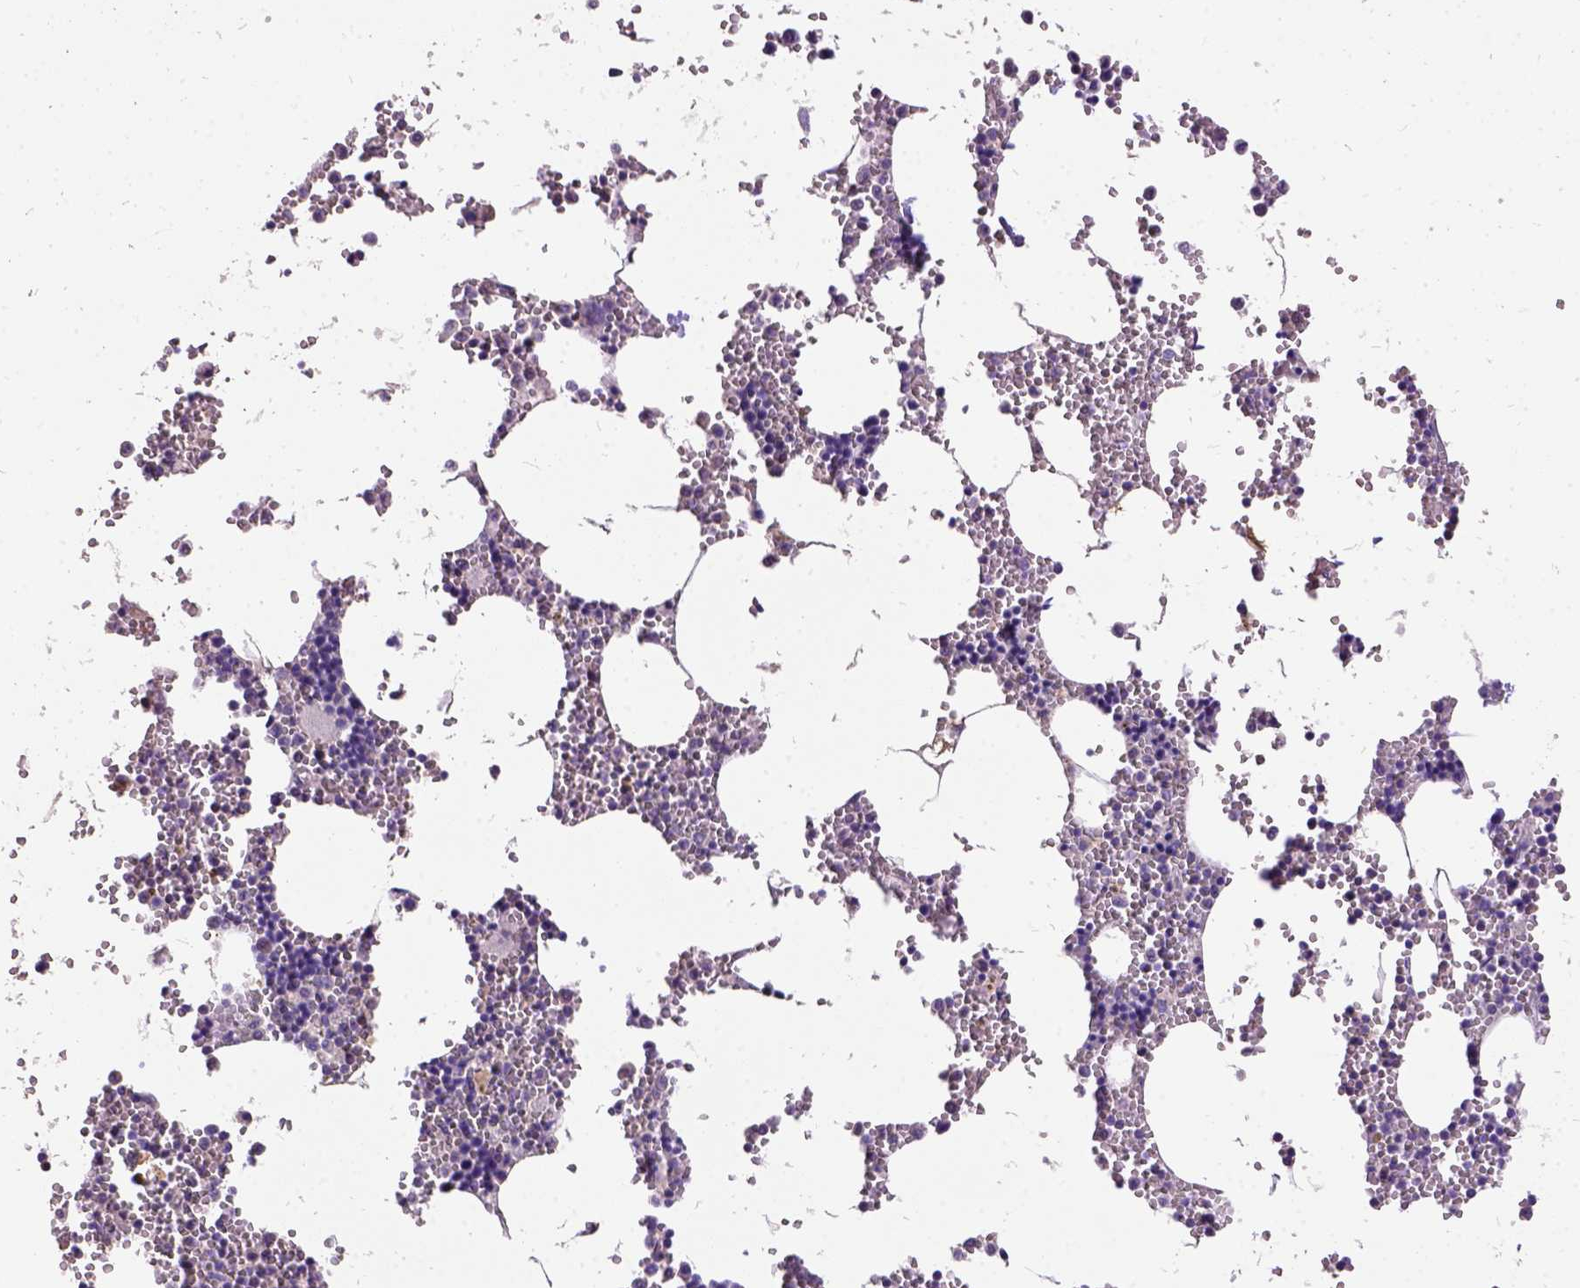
{"staining": {"intensity": "moderate", "quantity": "<25%", "location": "cytoplasmic/membranous"}, "tissue": "bone marrow", "cell_type": "Hematopoietic cells", "image_type": "normal", "snomed": [{"axis": "morphology", "description": "Normal tissue, NOS"}, {"axis": "topography", "description": "Bone marrow"}], "caption": "Approximately <25% of hematopoietic cells in benign bone marrow exhibit moderate cytoplasmic/membranous protein positivity as visualized by brown immunohistochemical staining.", "gene": "DQX1", "patient": {"sex": "male", "age": 54}}